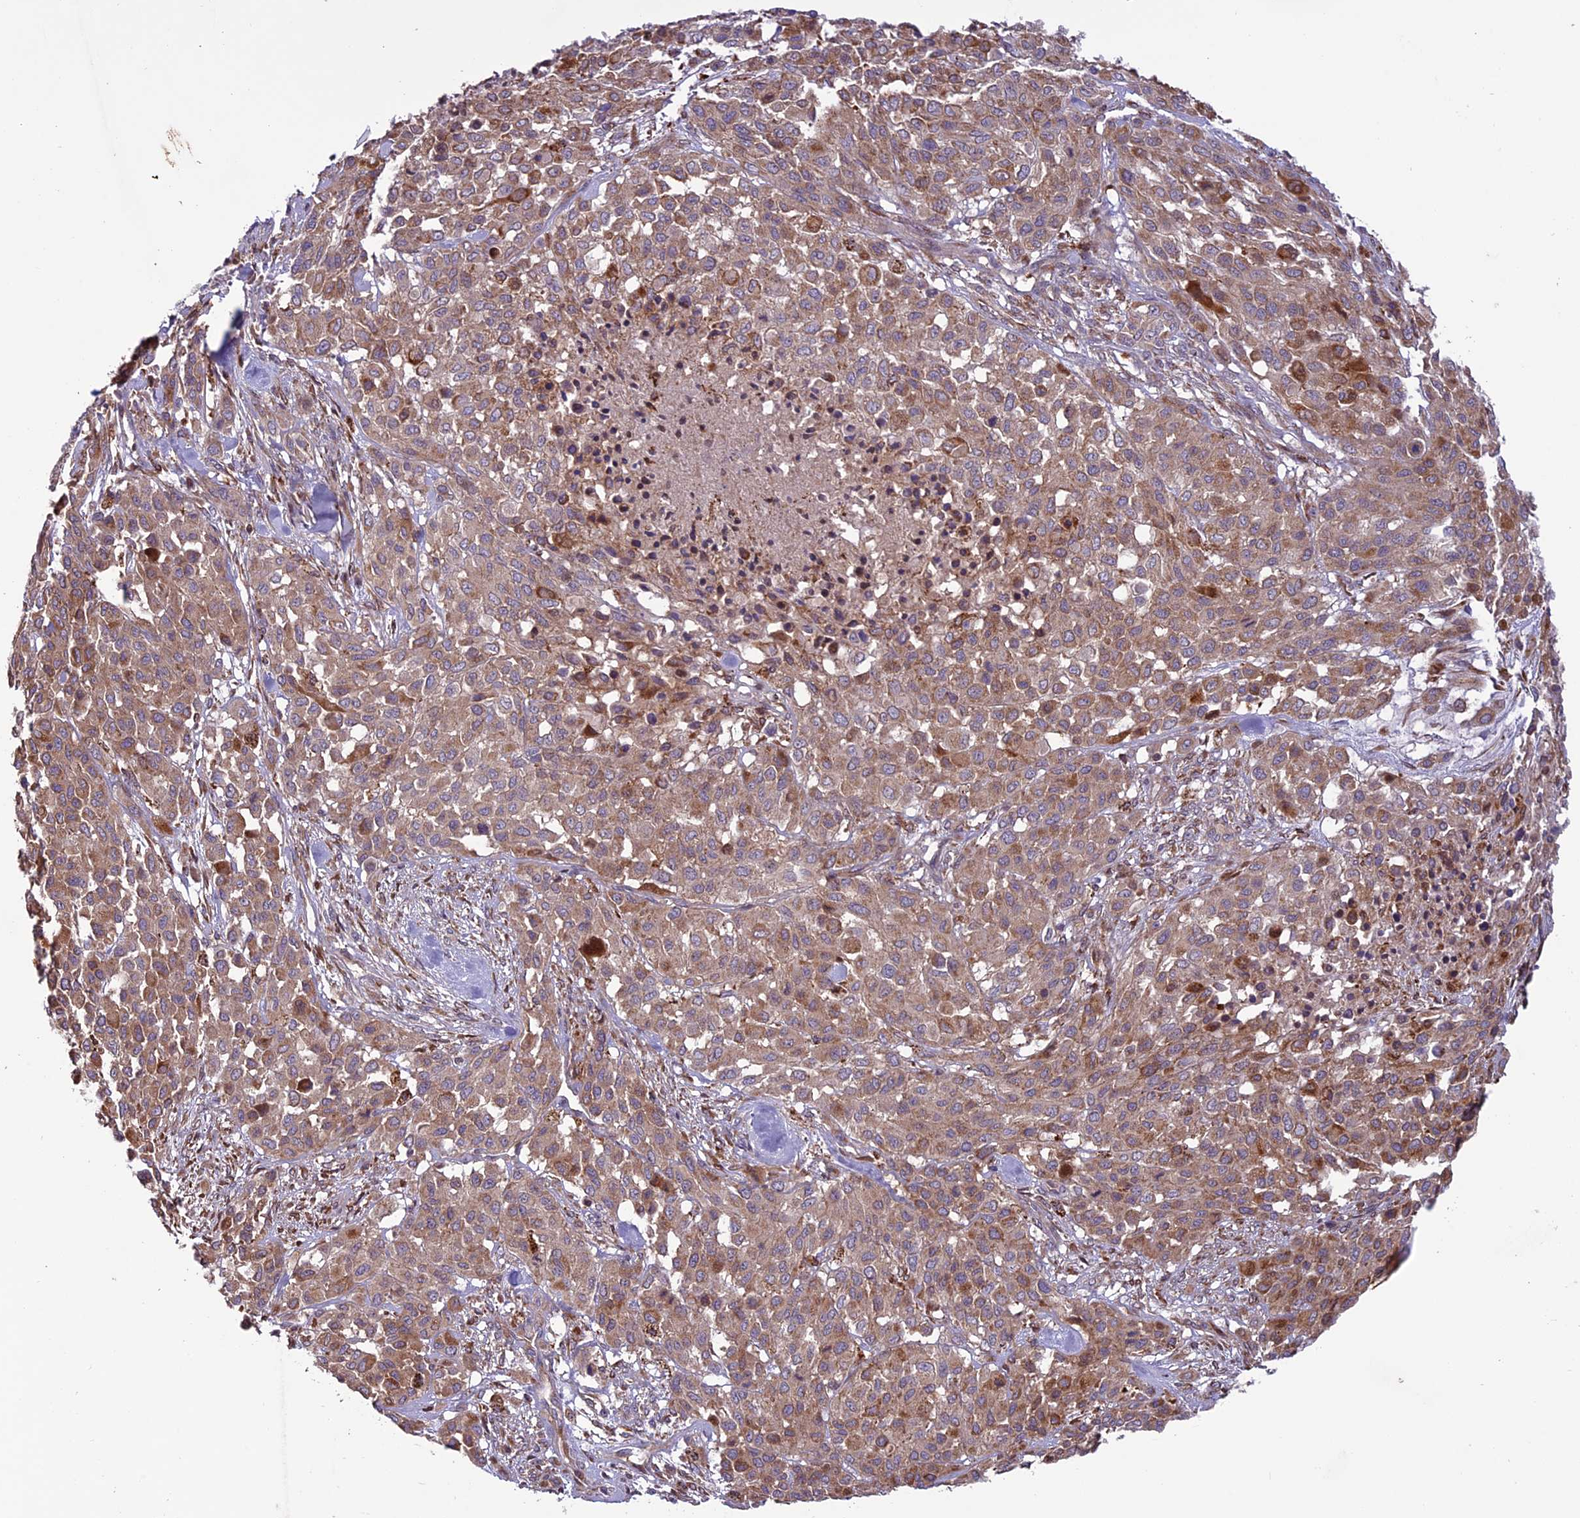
{"staining": {"intensity": "moderate", "quantity": ">75%", "location": "cytoplasmic/membranous"}, "tissue": "melanoma", "cell_type": "Tumor cells", "image_type": "cancer", "snomed": [{"axis": "morphology", "description": "Malignant melanoma, Metastatic site"}, {"axis": "topography", "description": "Skin"}], "caption": "An immunohistochemistry (IHC) histopathology image of neoplastic tissue is shown. Protein staining in brown highlights moderate cytoplasmic/membranous positivity in melanoma within tumor cells.", "gene": "MIEF2", "patient": {"sex": "female", "age": 81}}